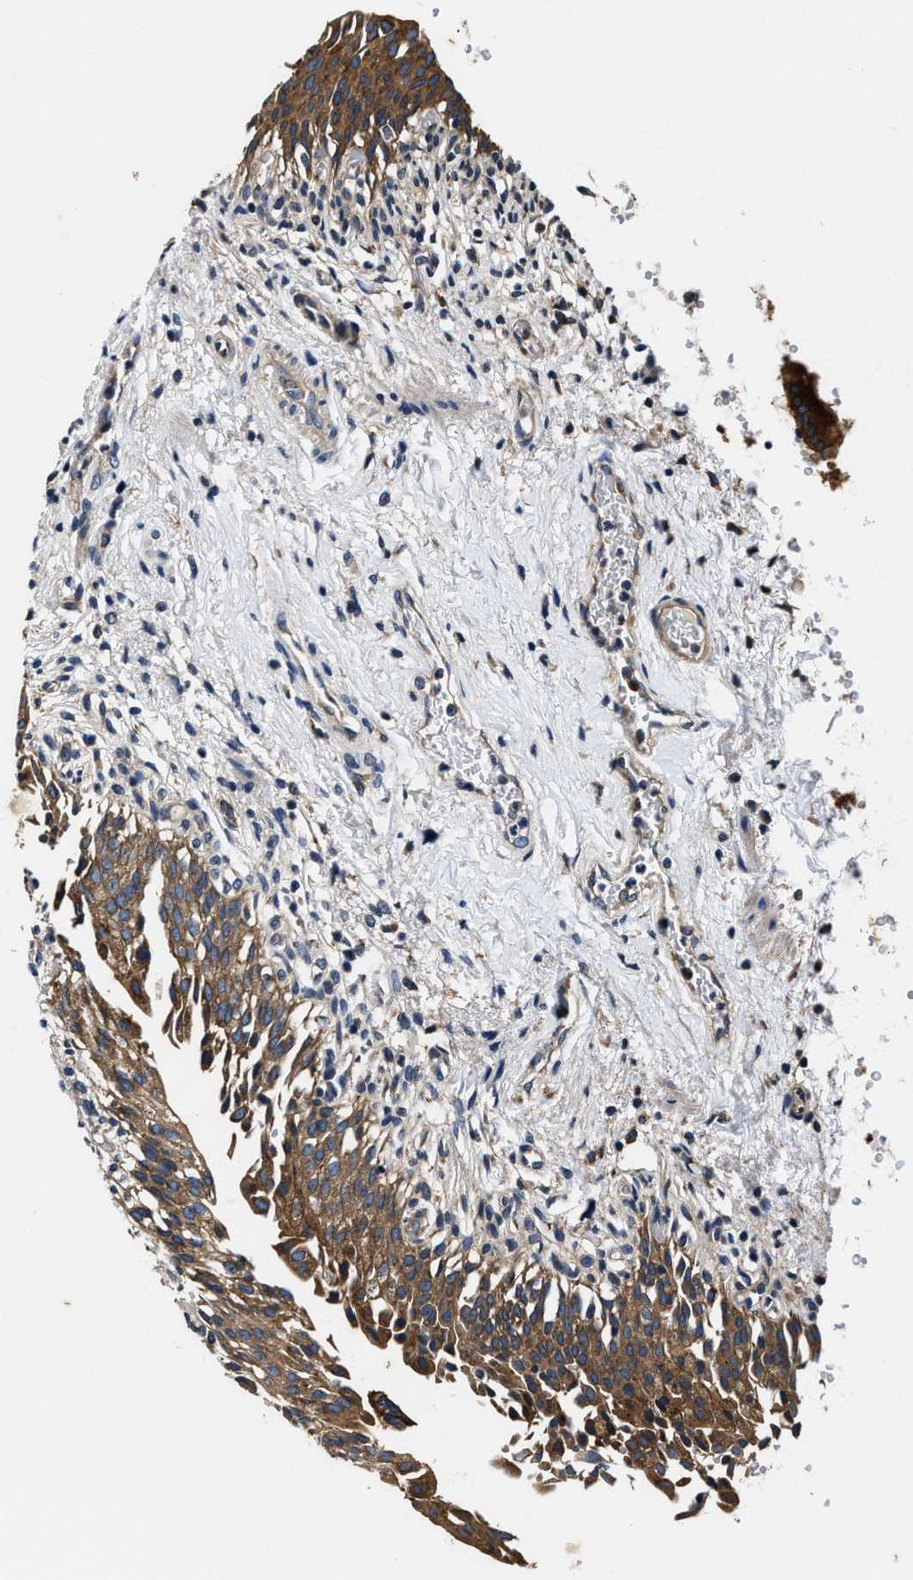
{"staining": {"intensity": "moderate", "quantity": ">75%", "location": "cytoplasmic/membranous"}, "tissue": "urinary bladder", "cell_type": "Urothelial cells", "image_type": "normal", "snomed": [{"axis": "morphology", "description": "Normal tissue, NOS"}, {"axis": "topography", "description": "Urinary bladder"}], "caption": "The immunohistochemical stain highlights moderate cytoplasmic/membranous positivity in urothelial cells of normal urinary bladder. The protein of interest is stained brown, and the nuclei are stained in blue (DAB IHC with brightfield microscopy, high magnification).", "gene": "PI4KB", "patient": {"sex": "female", "age": 60}}